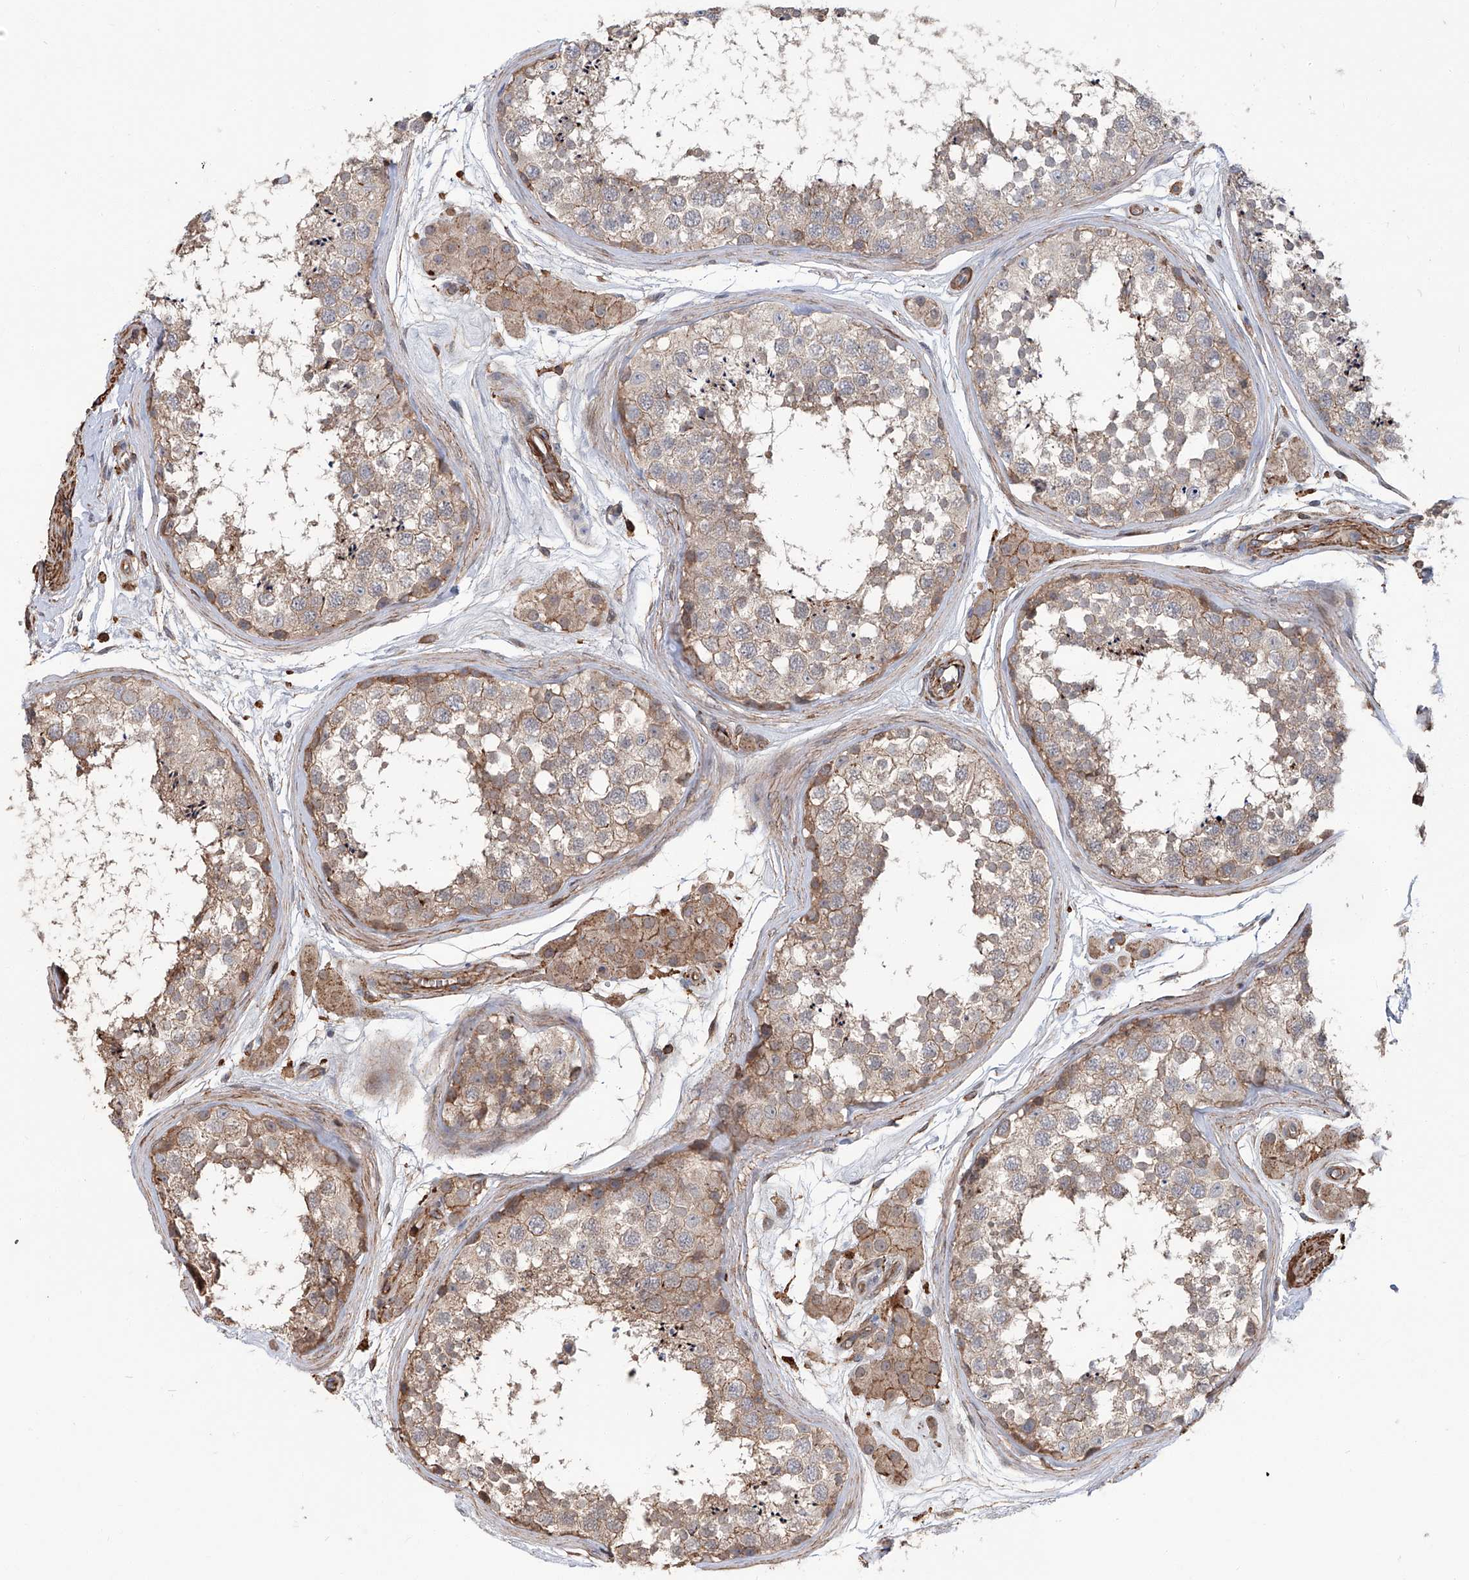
{"staining": {"intensity": "moderate", "quantity": "<25%", "location": "cytoplasmic/membranous"}, "tissue": "testis", "cell_type": "Cells in seminiferous ducts", "image_type": "normal", "snomed": [{"axis": "morphology", "description": "Normal tissue, NOS"}, {"axis": "topography", "description": "Testis"}], "caption": "High-power microscopy captured an IHC image of benign testis, revealing moderate cytoplasmic/membranous expression in about <25% of cells in seminiferous ducts. Nuclei are stained in blue.", "gene": "PIEZO2", "patient": {"sex": "male", "age": 56}}